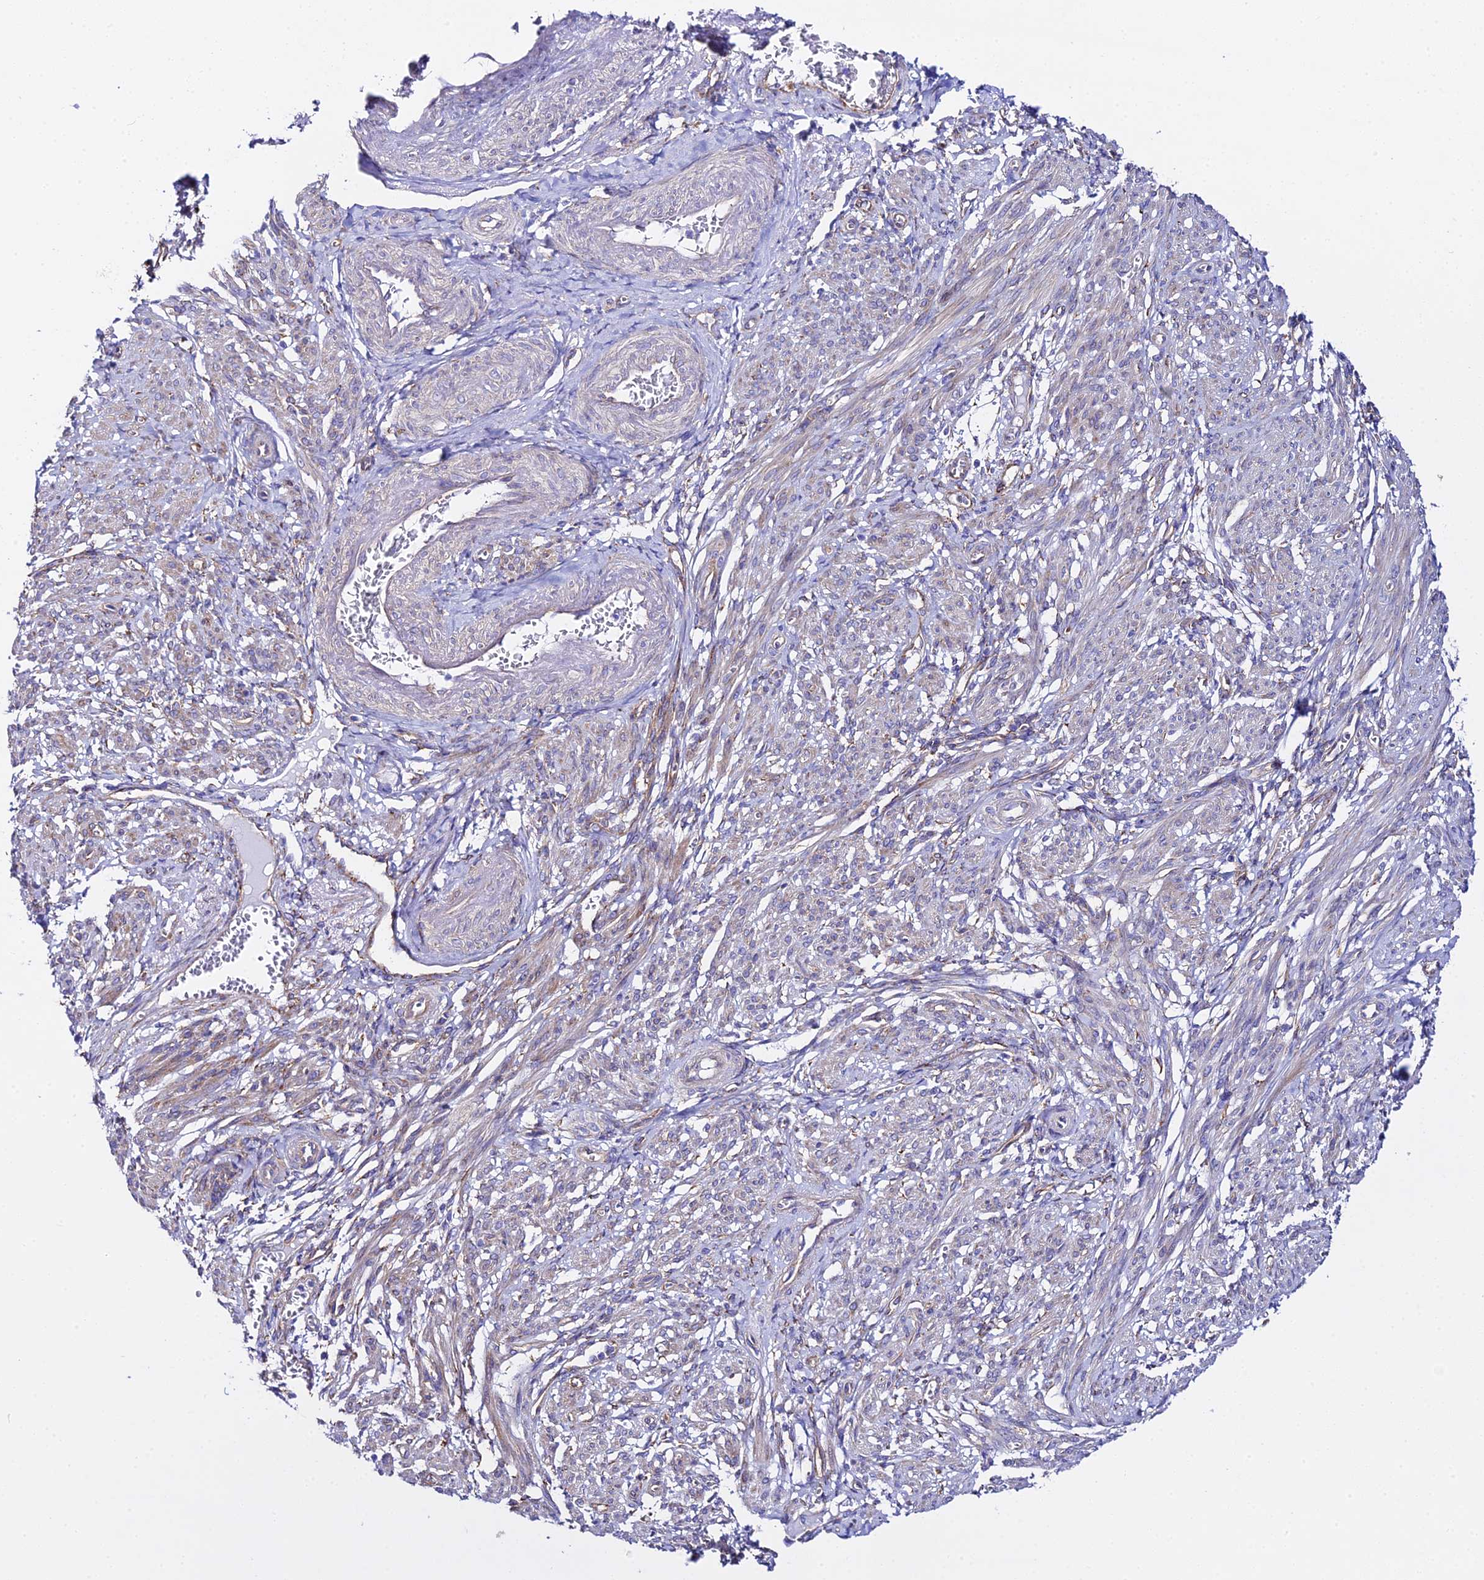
{"staining": {"intensity": "weak", "quantity": "25%-75%", "location": "cytoplasmic/membranous"}, "tissue": "smooth muscle", "cell_type": "Smooth muscle cells", "image_type": "normal", "snomed": [{"axis": "morphology", "description": "Normal tissue, NOS"}, {"axis": "topography", "description": "Smooth muscle"}], "caption": "Normal smooth muscle was stained to show a protein in brown. There is low levels of weak cytoplasmic/membranous positivity in approximately 25%-75% of smooth muscle cells. The staining was performed using DAB (3,3'-diaminobenzidine), with brown indicating positive protein expression. Nuclei are stained blue with hematoxylin.", "gene": "CFAP45", "patient": {"sex": "female", "age": 39}}